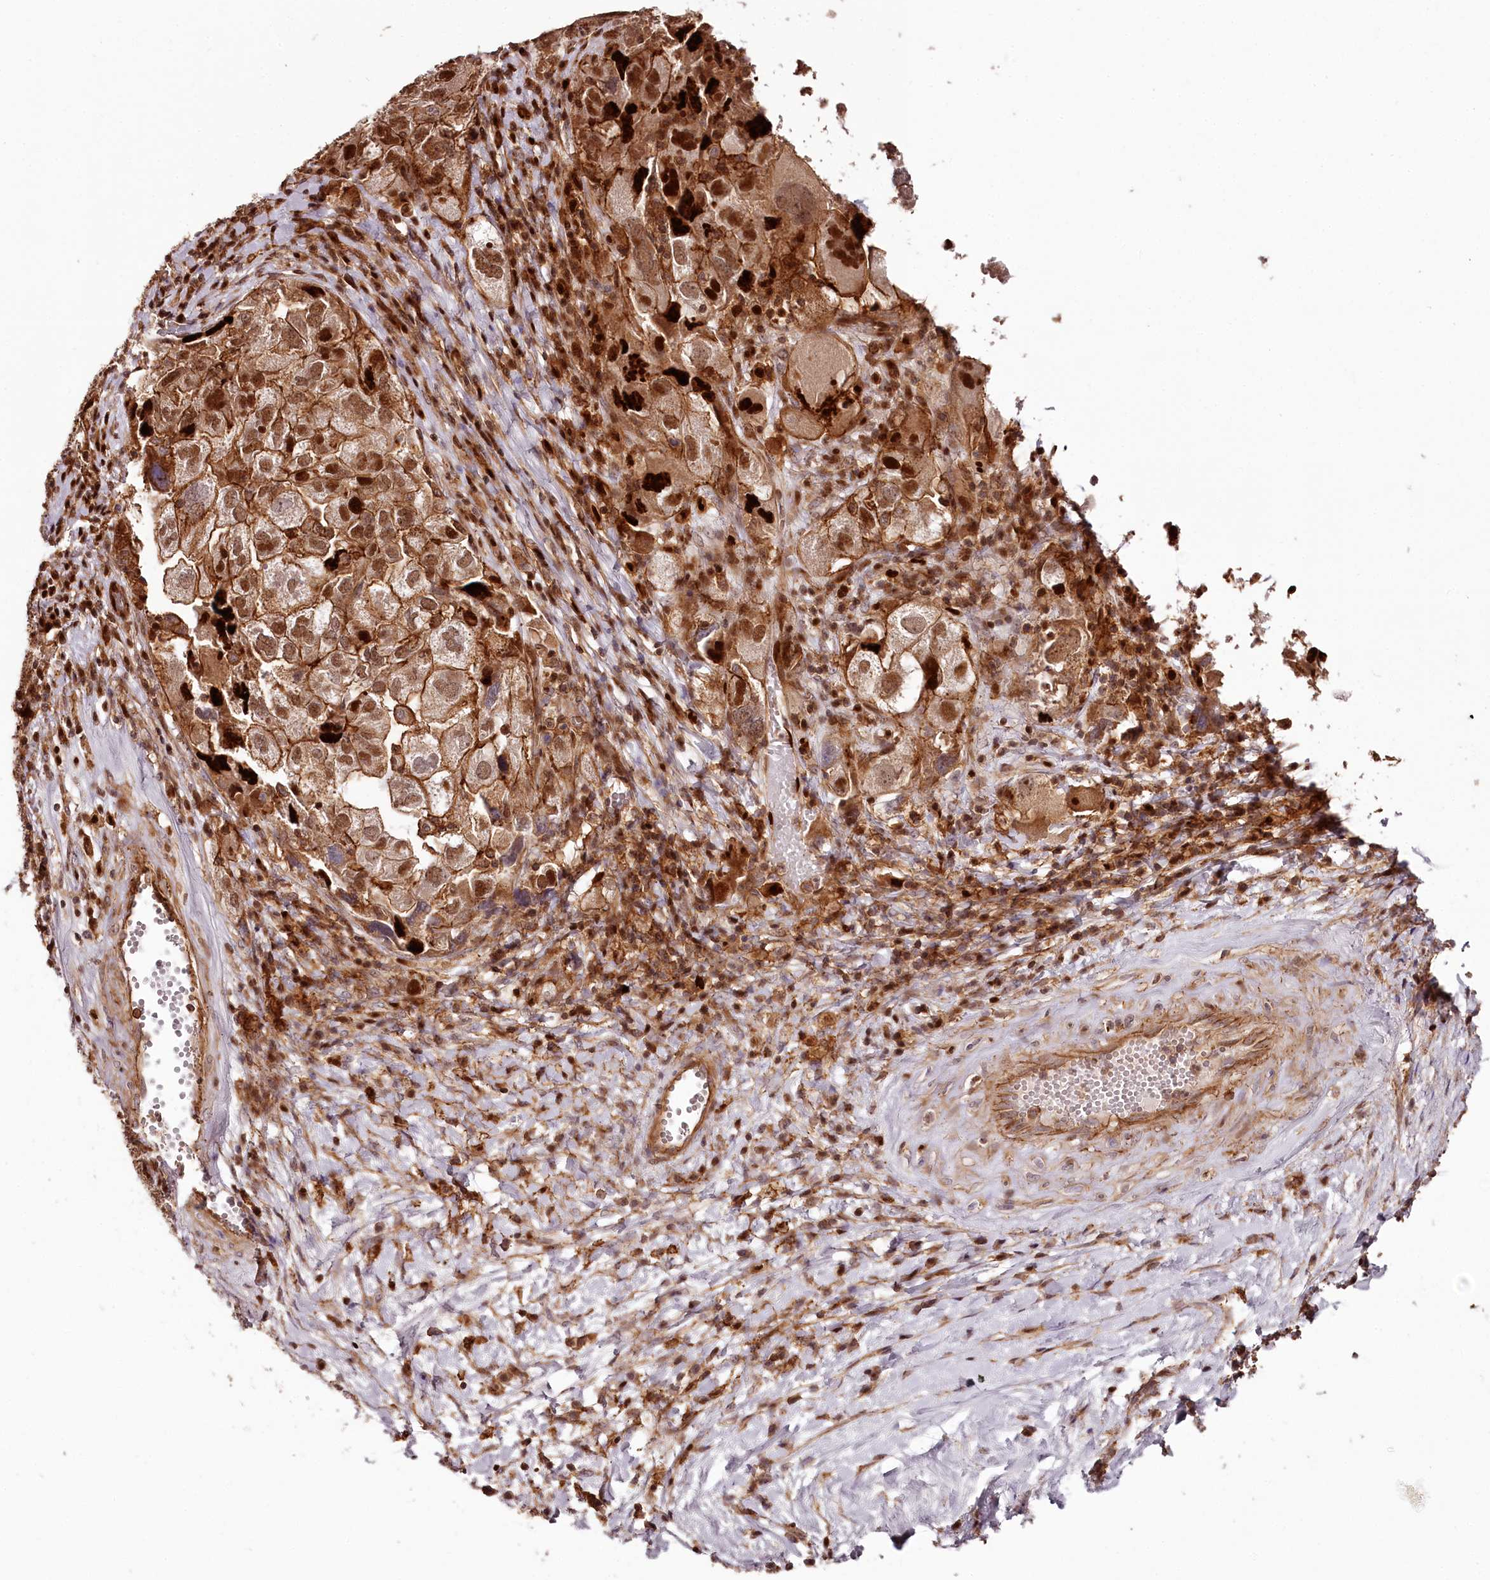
{"staining": {"intensity": "strong", "quantity": ">75%", "location": "cytoplasmic/membranous,nuclear"}, "tissue": "ovarian cancer", "cell_type": "Tumor cells", "image_type": "cancer", "snomed": [{"axis": "morphology", "description": "Carcinoma, NOS"}, {"axis": "morphology", "description": "Cystadenocarcinoma, serous, NOS"}, {"axis": "topography", "description": "Ovary"}], "caption": "Protein analysis of ovarian cancer (serous cystadenocarcinoma) tissue displays strong cytoplasmic/membranous and nuclear staining in approximately >75% of tumor cells.", "gene": "KIF14", "patient": {"sex": "female", "age": 69}}